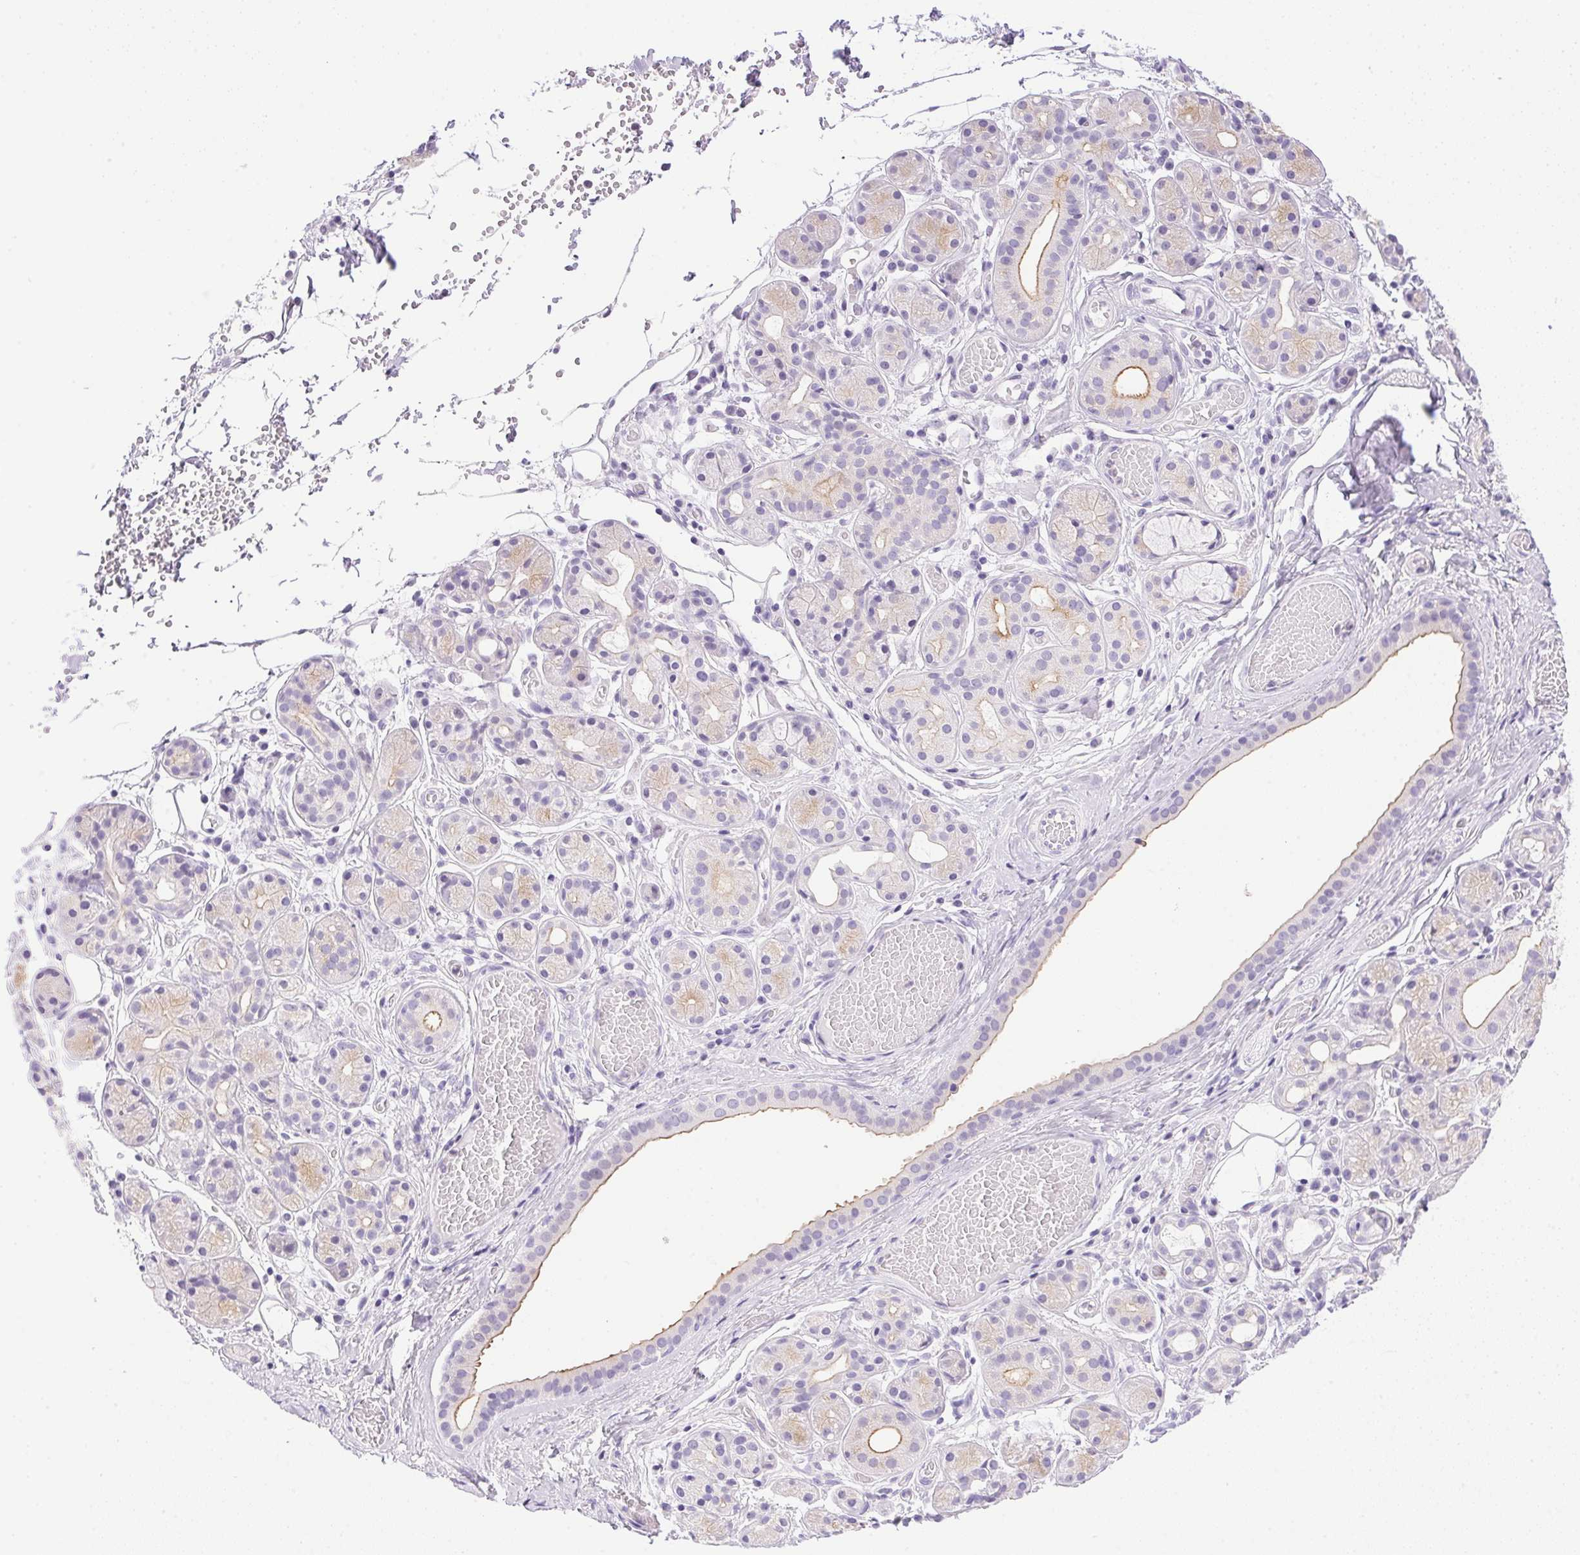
{"staining": {"intensity": "moderate", "quantity": "<25%", "location": "cytoplasmic/membranous"}, "tissue": "salivary gland", "cell_type": "Glandular cells", "image_type": "normal", "snomed": [{"axis": "morphology", "description": "Normal tissue, NOS"}, {"axis": "topography", "description": "Salivary gland"}, {"axis": "topography", "description": "Peripheral nerve tissue"}], "caption": "Salivary gland stained with DAB (3,3'-diaminobenzidine) IHC exhibits low levels of moderate cytoplasmic/membranous expression in about <25% of glandular cells.", "gene": "ATP6V0A4", "patient": {"sex": "male", "age": 71}}